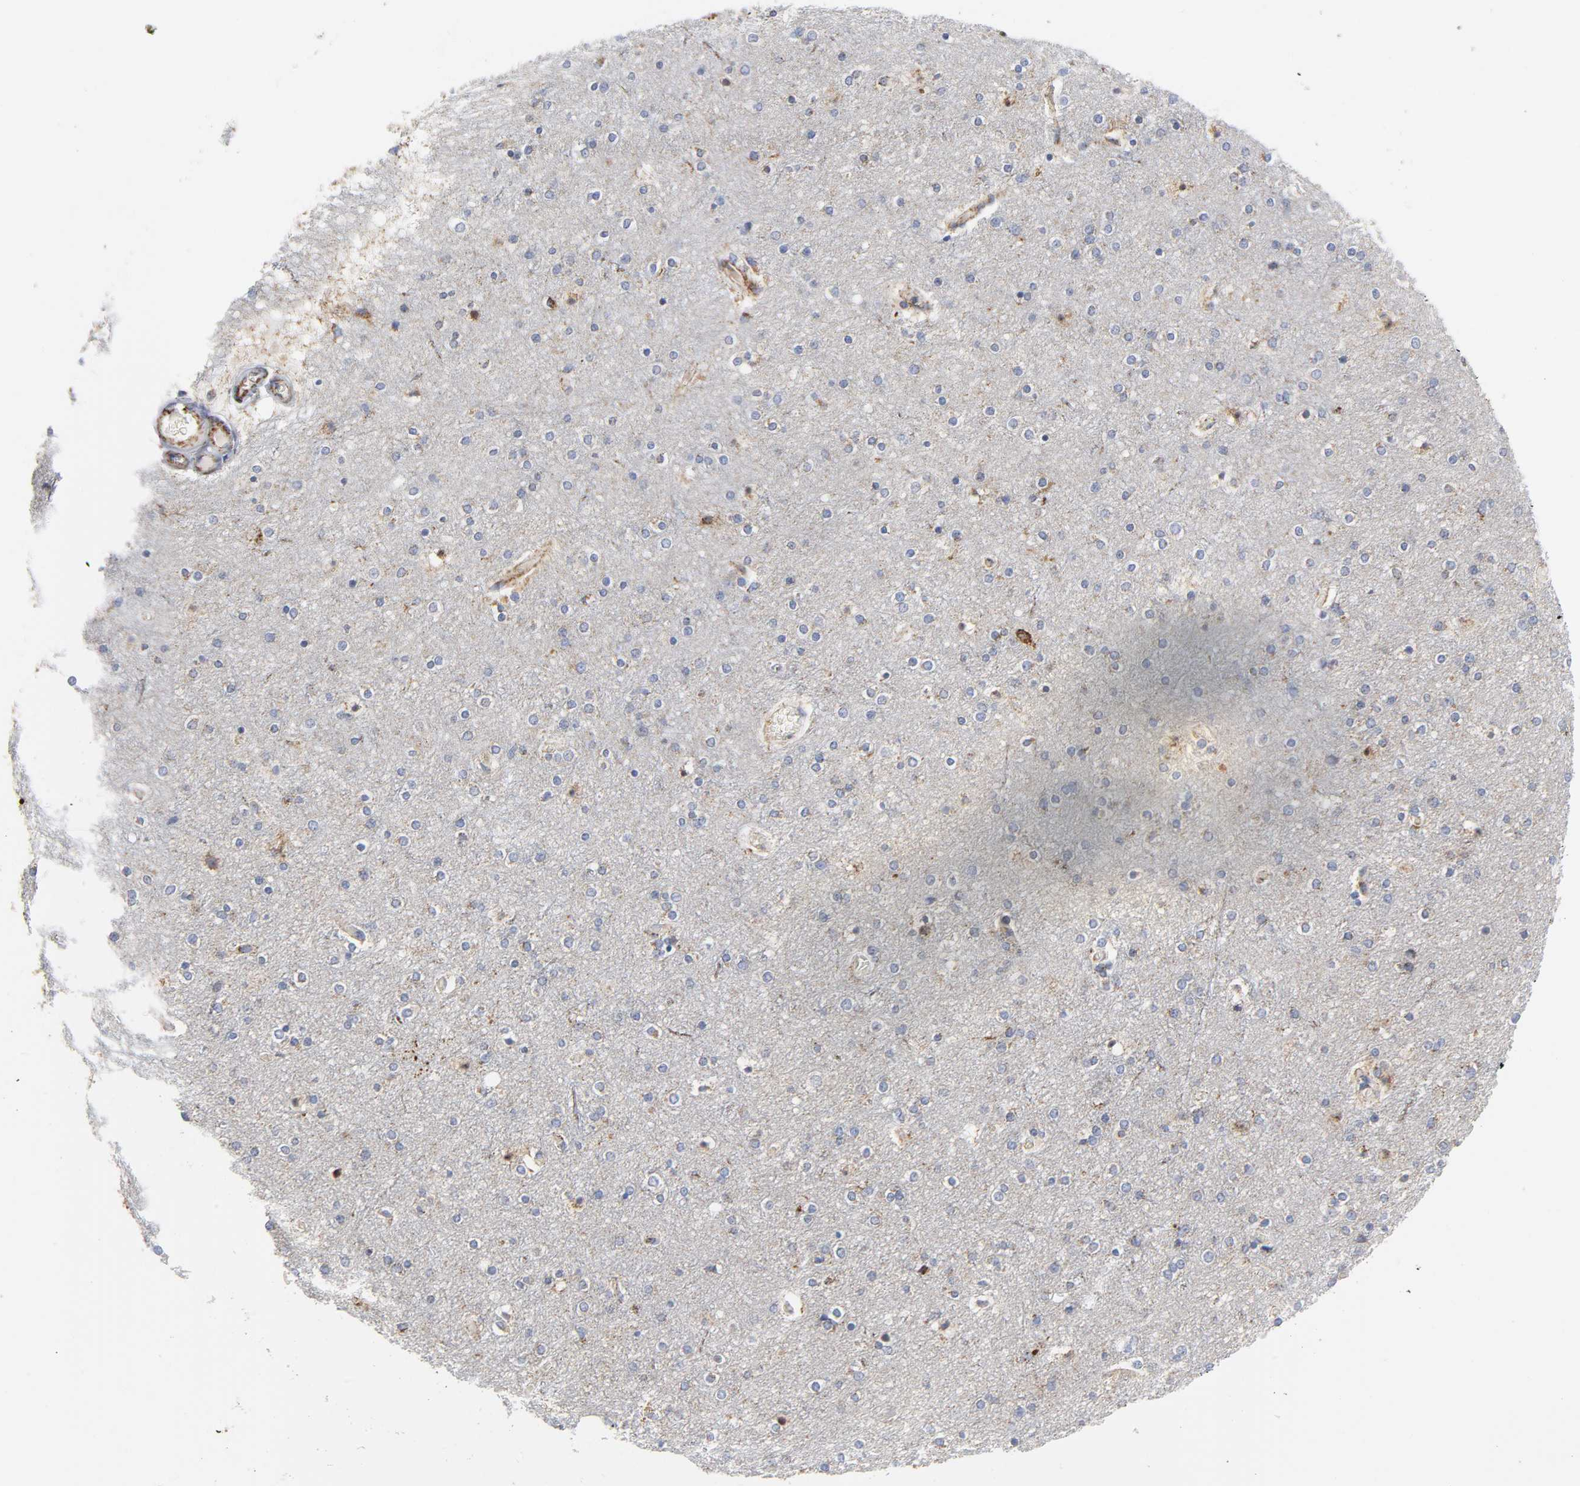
{"staining": {"intensity": "moderate", "quantity": ">75%", "location": "cytoplasmic/membranous"}, "tissue": "cerebral cortex", "cell_type": "Endothelial cells", "image_type": "normal", "snomed": [{"axis": "morphology", "description": "Normal tissue, NOS"}, {"axis": "topography", "description": "Cerebral cortex"}], "caption": "Moderate cytoplasmic/membranous positivity for a protein is appreciated in approximately >75% of endothelial cells of unremarkable cerebral cortex using immunohistochemistry (IHC).", "gene": "CYCS", "patient": {"sex": "female", "age": 54}}